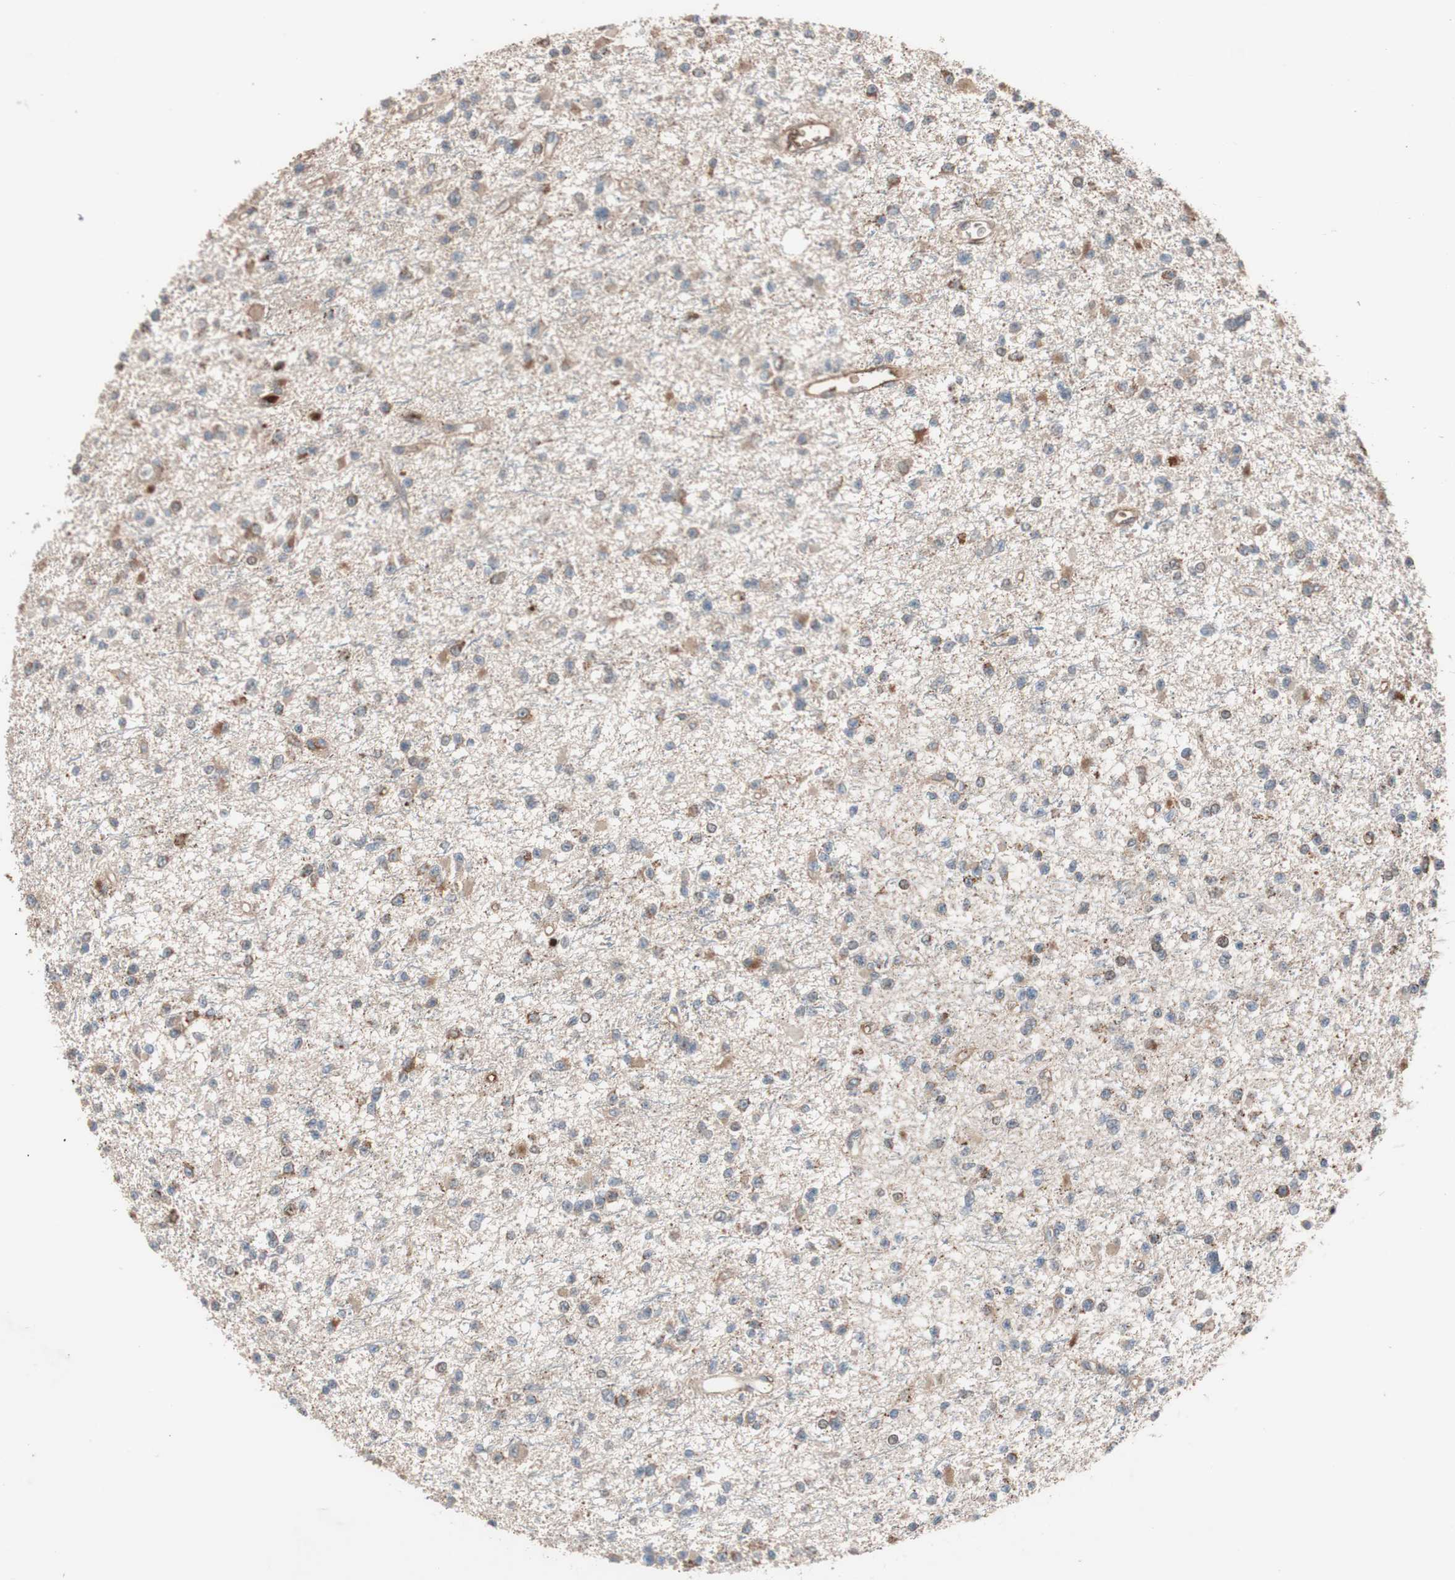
{"staining": {"intensity": "moderate", "quantity": ">75%", "location": "cytoplasmic/membranous"}, "tissue": "glioma", "cell_type": "Tumor cells", "image_type": "cancer", "snomed": [{"axis": "morphology", "description": "Glioma, malignant, Low grade"}, {"axis": "topography", "description": "Brain"}], "caption": "Glioma stained for a protein exhibits moderate cytoplasmic/membranous positivity in tumor cells.", "gene": "SDC4", "patient": {"sex": "female", "age": 22}}